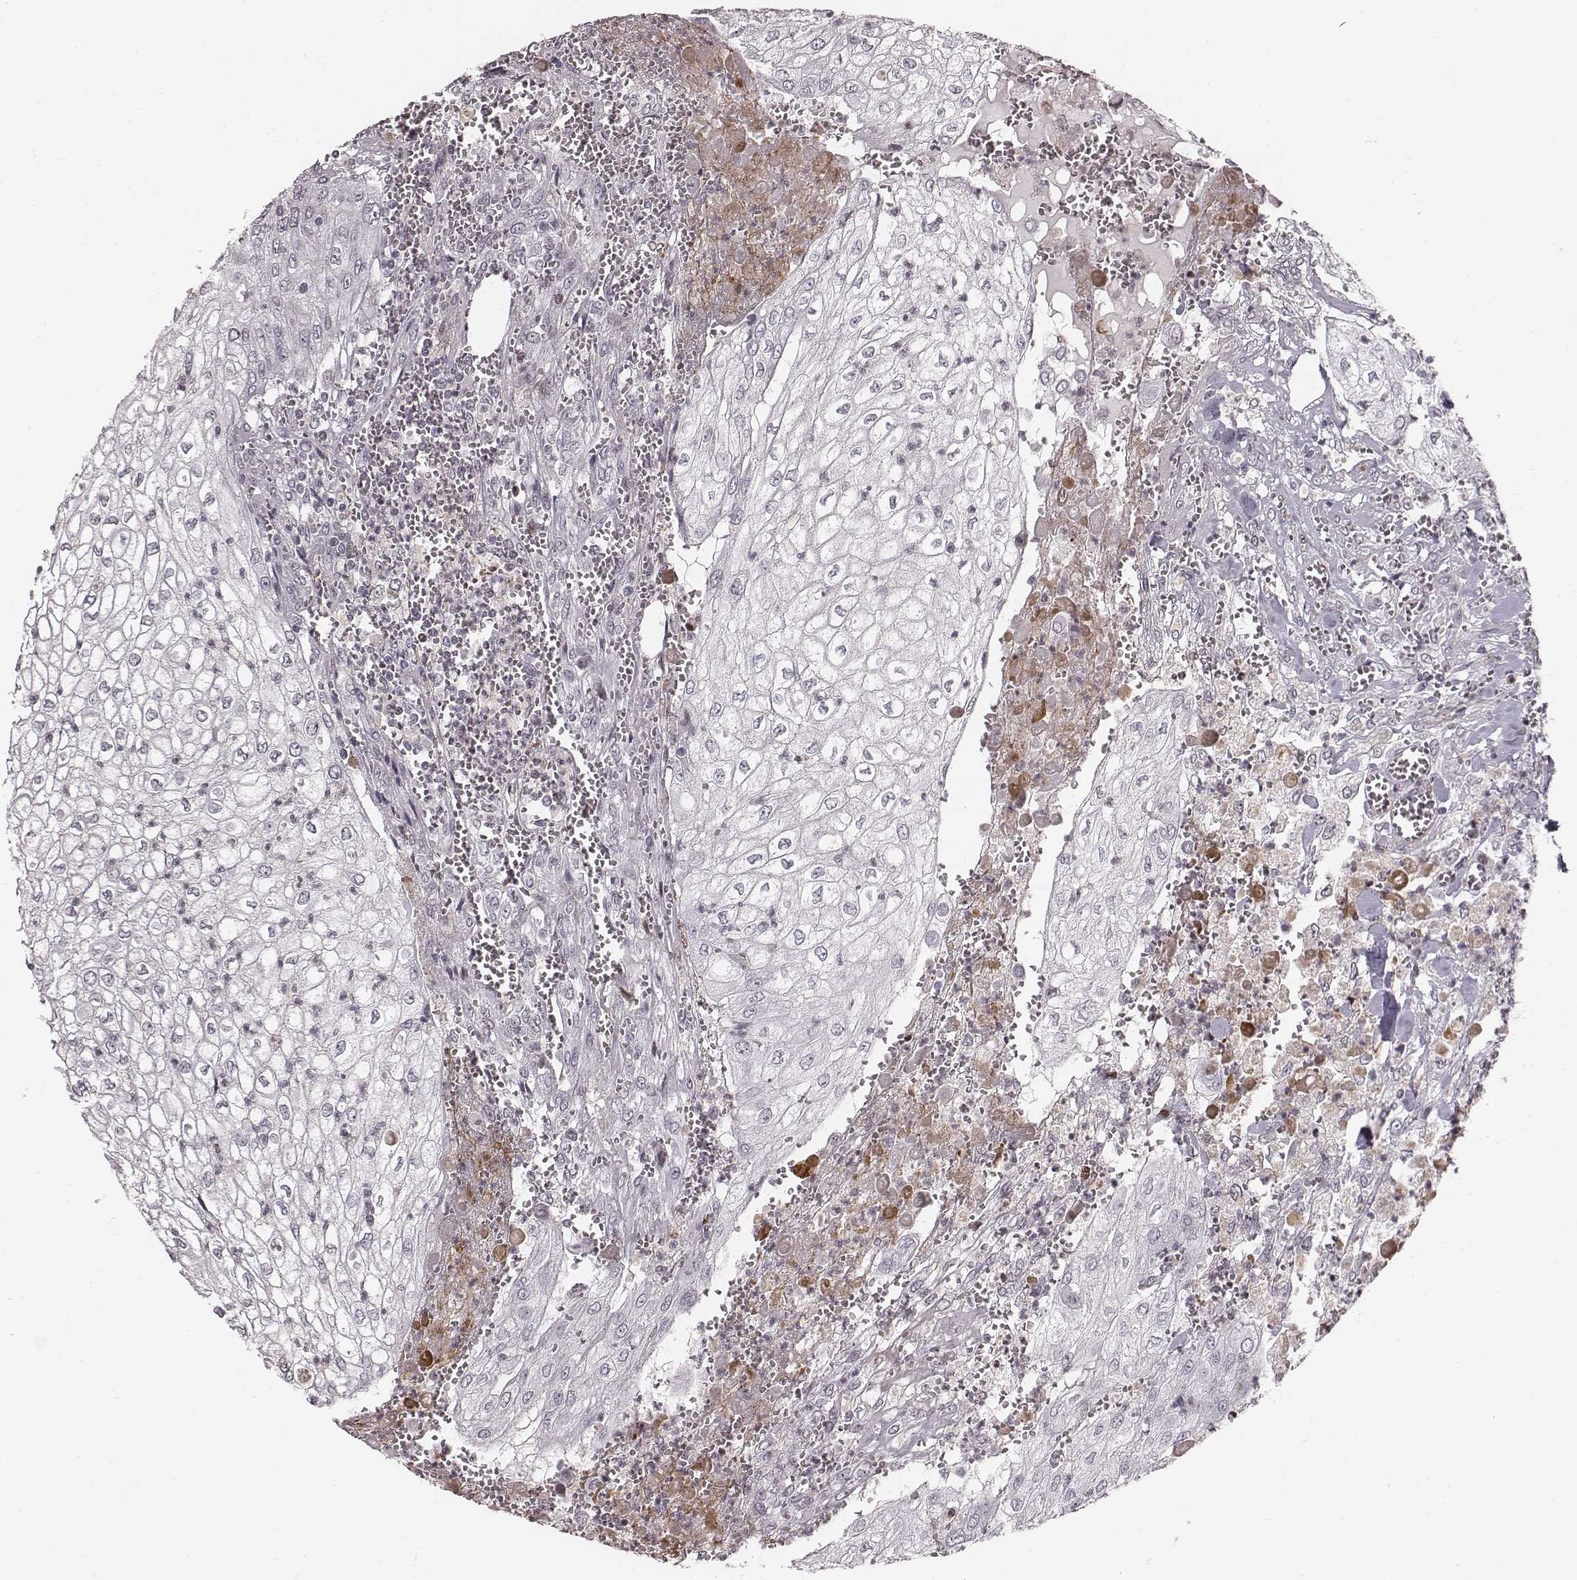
{"staining": {"intensity": "negative", "quantity": "none", "location": "none"}, "tissue": "urothelial cancer", "cell_type": "Tumor cells", "image_type": "cancer", "snomed": [{"axis": "morphology", "description": "Urothelial carcinoma, High grade"}, {"axis": "topography", "description": "Urinary bladder"}], "caption": "Tumor cells show no significant expression in high-grade urothelial carcinoma.", "gene": "NDC1", "patient": {"sex": "male", "age": 62}}